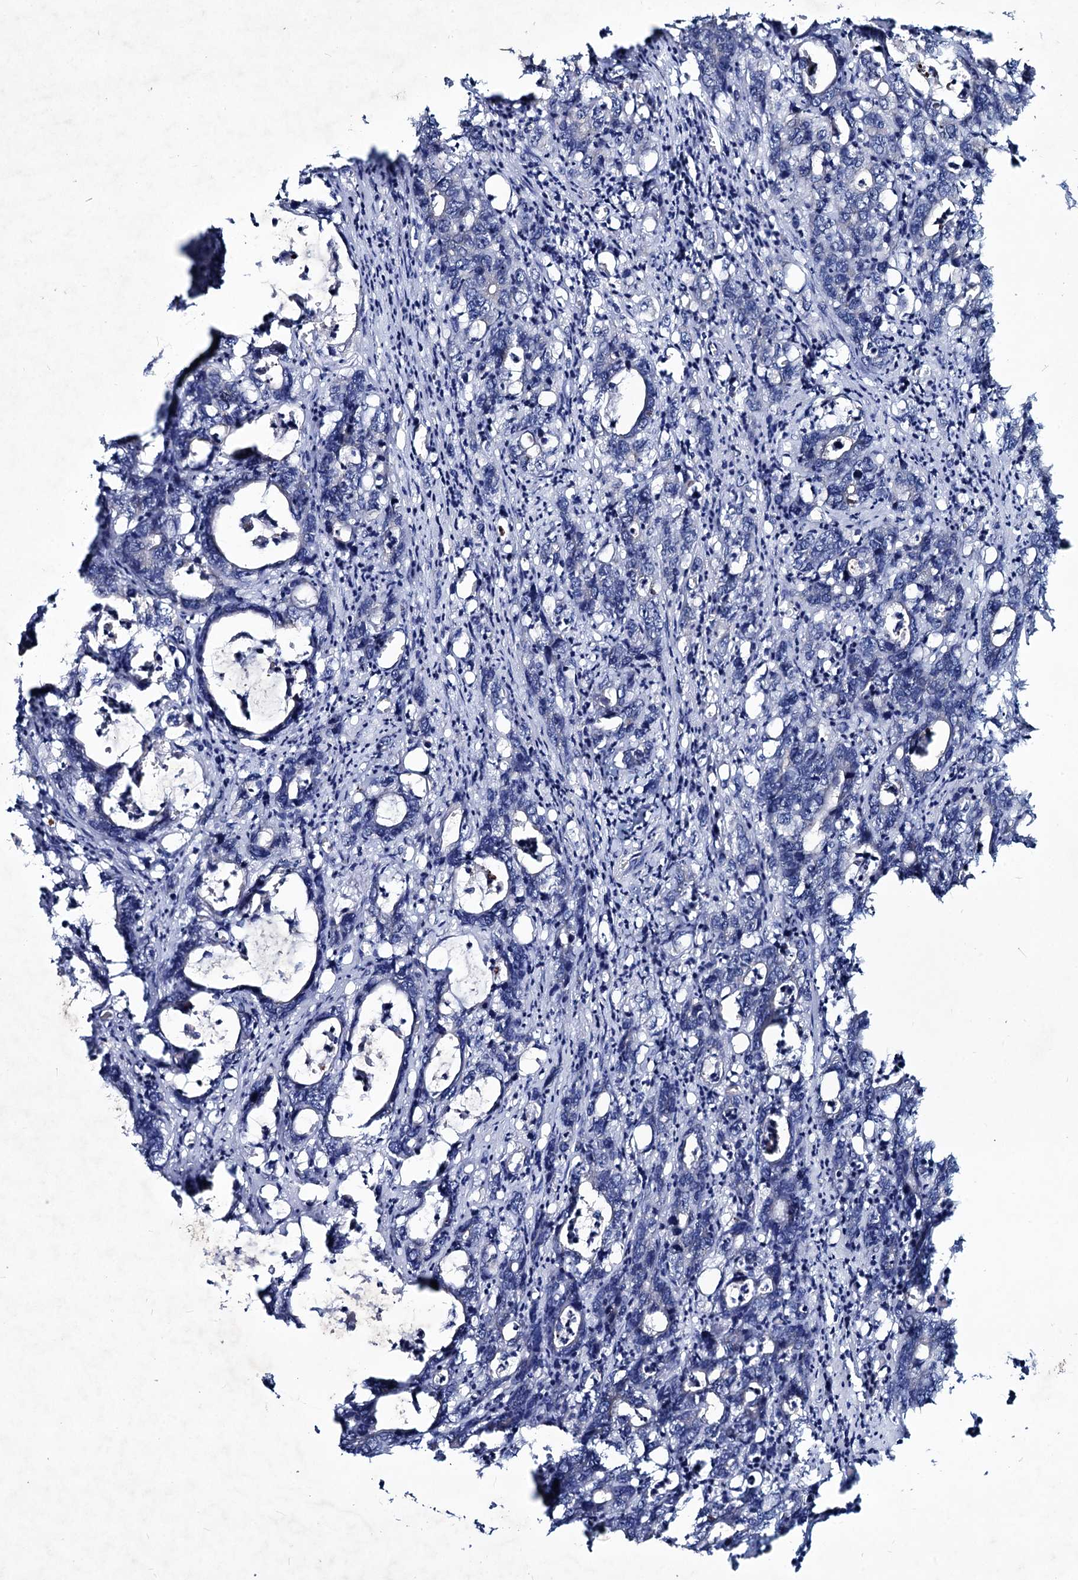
{"staining": {"intensity": "negative", "quantity": "none", "location": "none"}, "tissue": "colorectal cancer", "cell_type": "Tumor cells", "image_type": "cancer", "snomed": [{"axis": "morphology", "description": "Adenocarcinoma, NOS"}, {"axis": "topography", "description": "Colon"}], "caption": "This is an IHC photomicrograph of adenocarcinoma (colorectal). There is no expression in tumor cells.", "gene": "RNF6", "patient": {"sex": "female", "age": 75}}